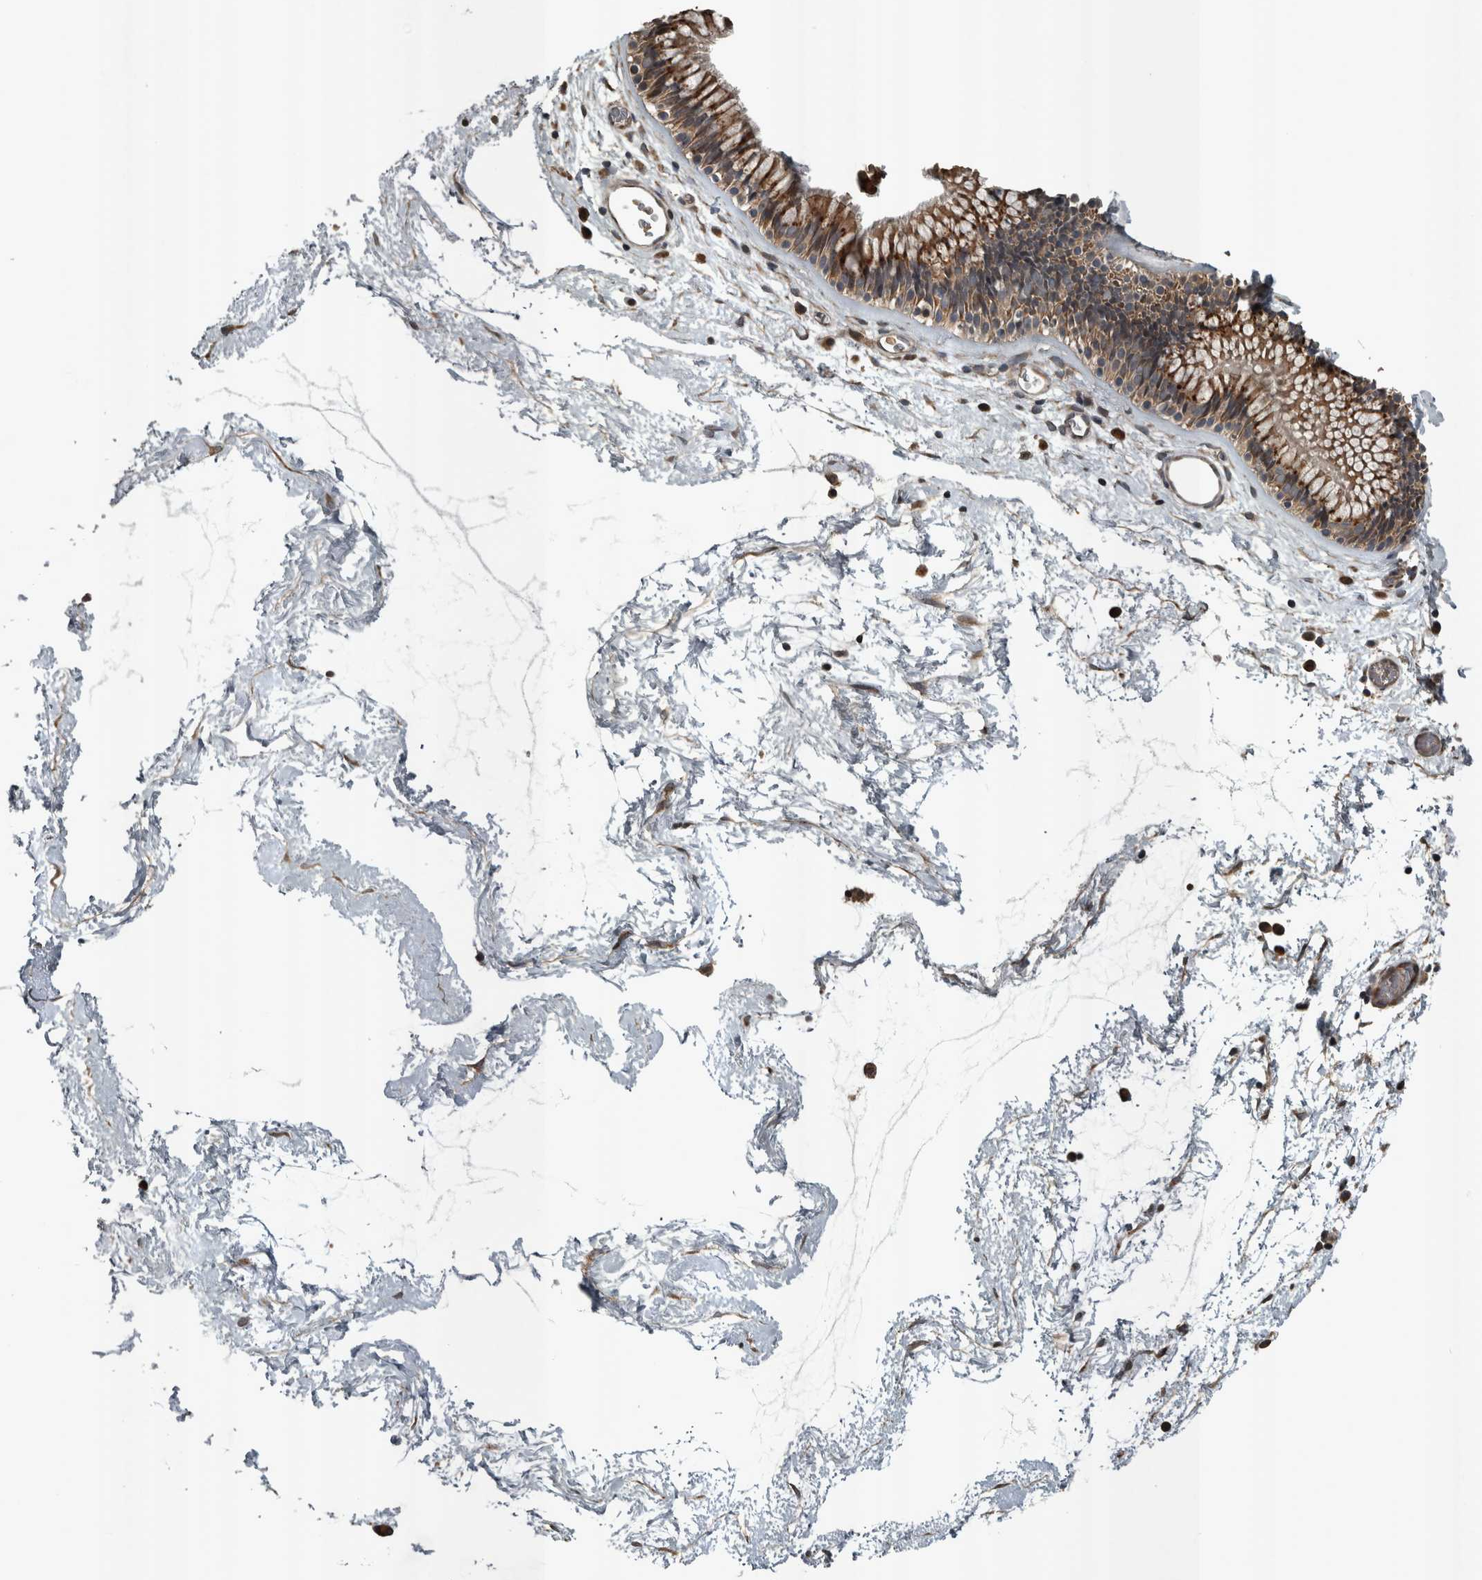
{"staining": {"intensity": "strong", "quantity": ">75%", "location": "cytoplasmic/membranous"}, "tissue": "nasopharynx", "cell_type": "Respiratory epithelial cells", "image_type": "normal", "snomed": [{"axis": "morphology", "description": "Normal tissue, NOS"}, {"axis": "morphology", "description": "Inflammation, NOS"}, {"axis": "topography", "description": "Nasopharynx"}], "caption": "Immunohistochemistry (DAB) staining of normal nasopharynx reveals strong cytoplasmic/membranous protein staining in about >75% of respiratory epithelial cells.", "gene": "ZNF345", "patient": {"sex": "male", "age": 48}}